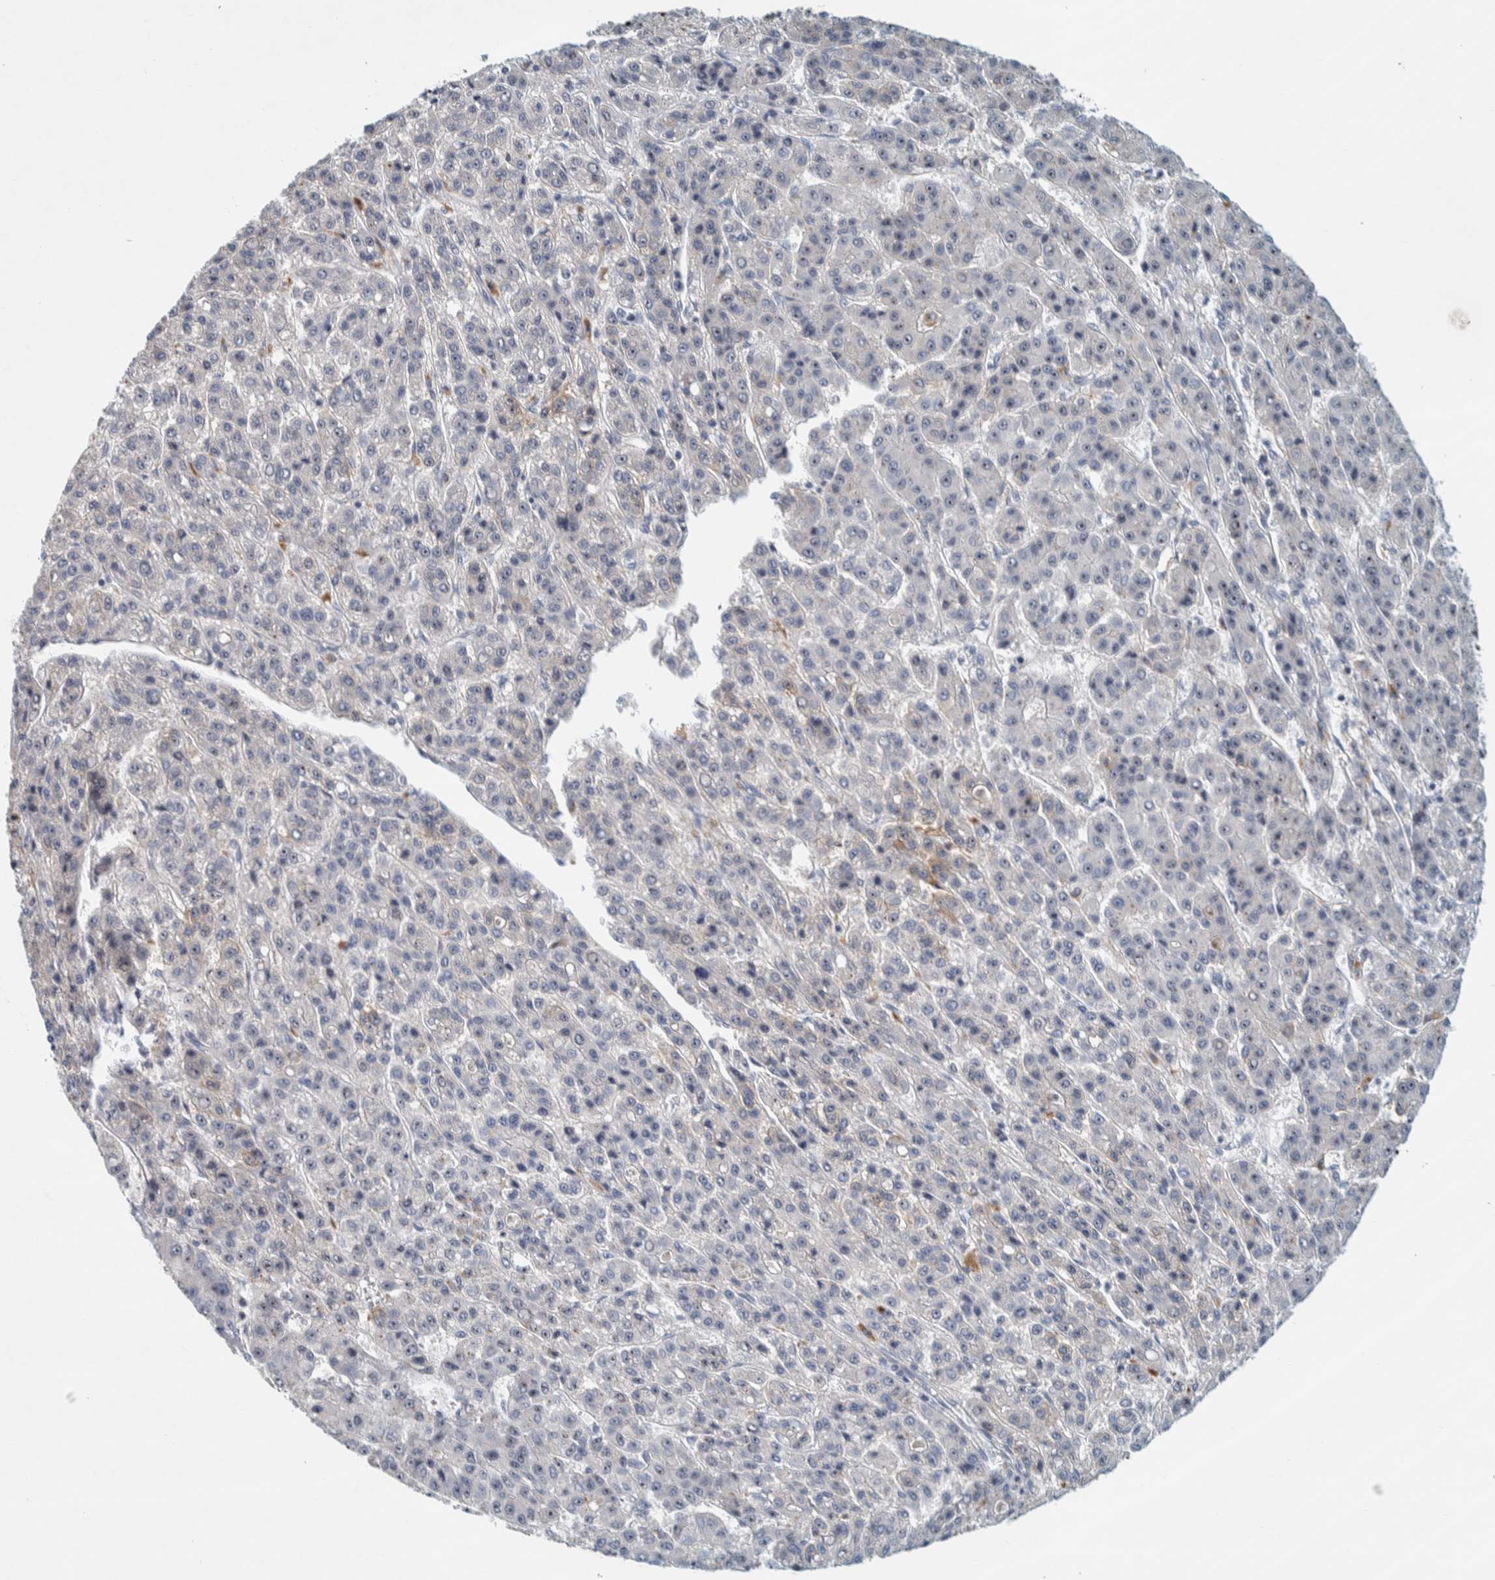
{"staining": {"intensity": "moderate", "quantity": "25%-75%", "location": "nuclear"}, "tissue": "liver cancer", "cell_type": "Tumor cells", "image_type": "cancer", "snomed": [{"axis": "morphology", "description": "Carcinoma, Hepatocellular, NOS"}, {"axis": "topography", "description": "Liver"}], "caption": "Liver cancer stained with a brown dye reveals moderate nuclear positive expression in about 25%-75% of tumor cells.", "gene": "NOL11", "patient": {"sex": "male", "age": 70}}